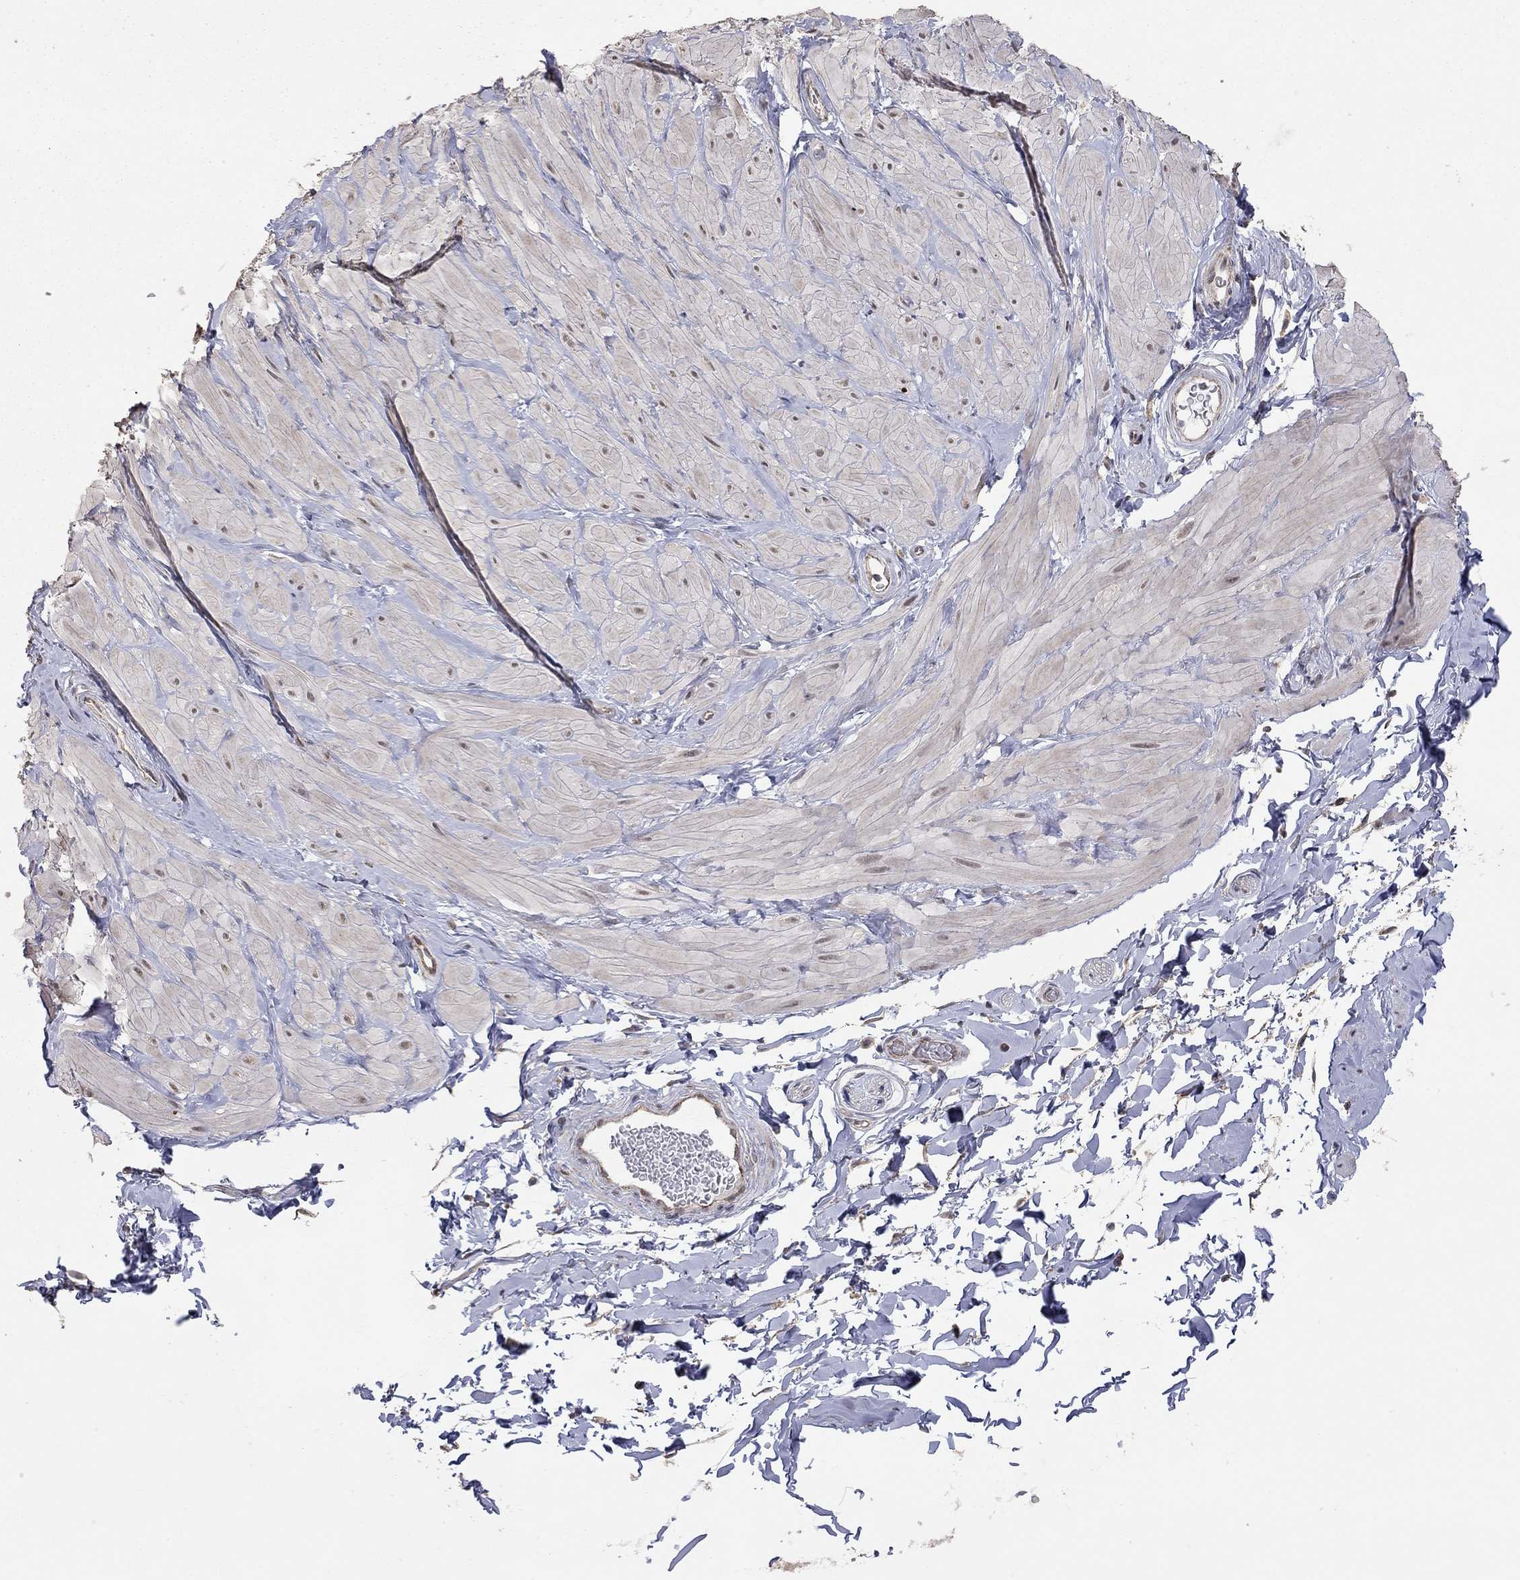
{"staining": {"intensity": "negative", "quantity": "none", "location": "none"}, "tissue": "soft tissue", "cell_type": "Fibroblasts", "image_type": "normal", "snomed": [{"axis": "morphology", "description": "Normal tissue, NOS"}, {"axis": "topography", "description": "Smooth muscle"}, {"axis": "topography", "description": "Peripheral nerve tissue"}], "caption": "Soft tissue was stained to show a protein in brown. There is no significant expression in fibroblasts. (Stains: DAB IHC with hematoxylin counter stain, Microscopy: brightfield microscopy at high magnification).", "gene": "ANKRA2", "patient": {"sex": "male", "age": 22}}